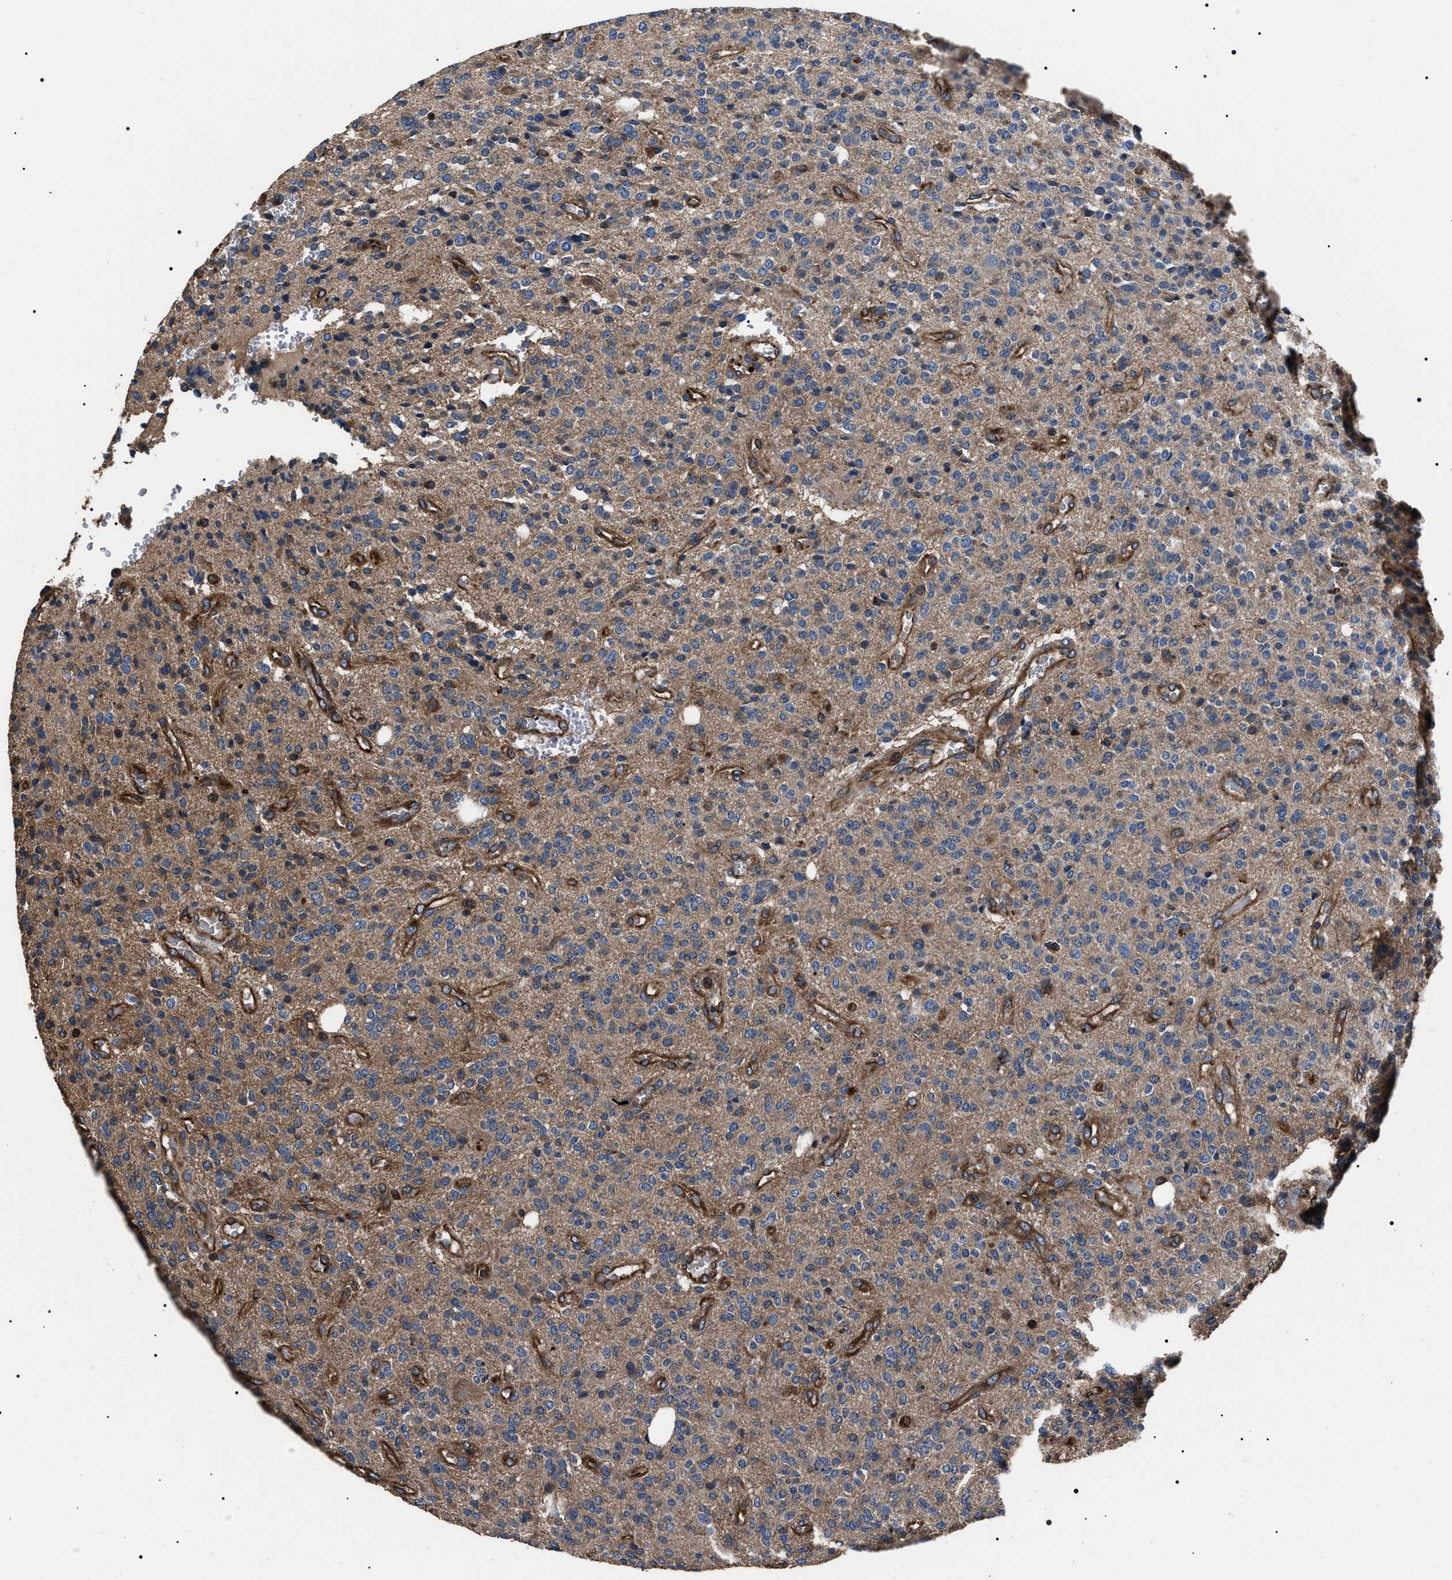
{"staining": {"intensity": "weak", "quantity": "25%-75%", "location": "cytoplasmic/membranous"}, "tissue": "glioma", "cell_type": "Tumor cells", "image_type": "cancer", "snomed": [{"axis": "morphology", "description": "Glioma, malignant, High grade"}, {"axis": "topography", "description": "Brain"}], "caption": "Weak cytoplasmic/membranous positivity is appreciated in approximately 25%-75% of tumor cells in malignant glioma (high-grade).", "gene": "HSCB", "patient": {"sex": "male", "age": 34}}